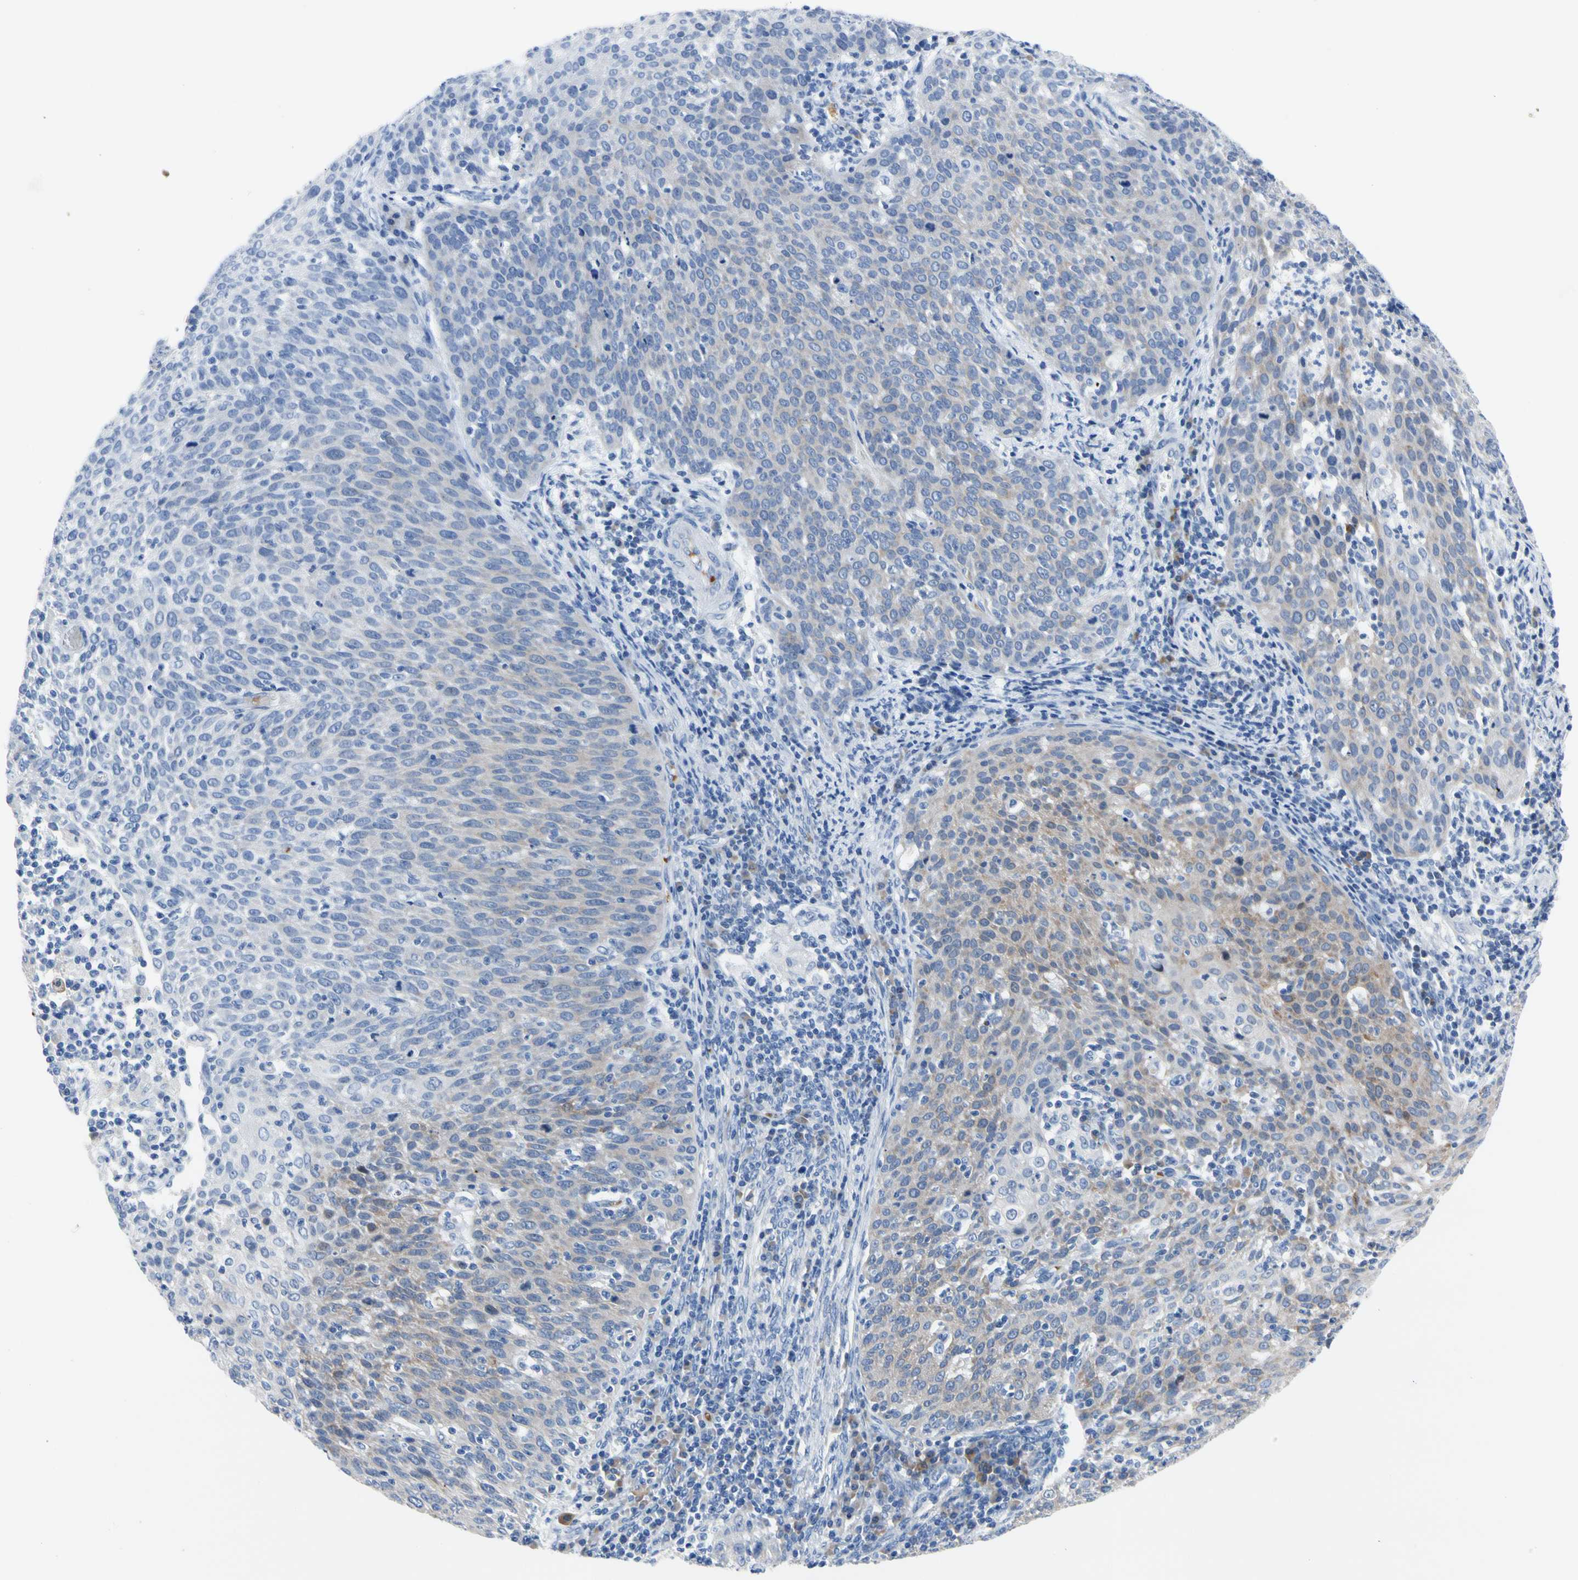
{"staining": {"intensity": "weak", "quantity": "<25%", "location": "cytoplasmic/membranous"}, "tissue": "cervical cancer", "cell_type": "Tumor cells", "image_type": "cancer", "snomed": [{"axis": "morphology", "description": "Squamous cell carcinoma, NOS"}, {"axis": "topography", "description": "Cervix"}], "caption": "Immunohistochemistry (IHC) of cervical cancer exhibits no expression in tumor cells. (DAB IHC, high magnification).", "gene": "HMGCR", "patient": {"sex": "female", "age": 38}}